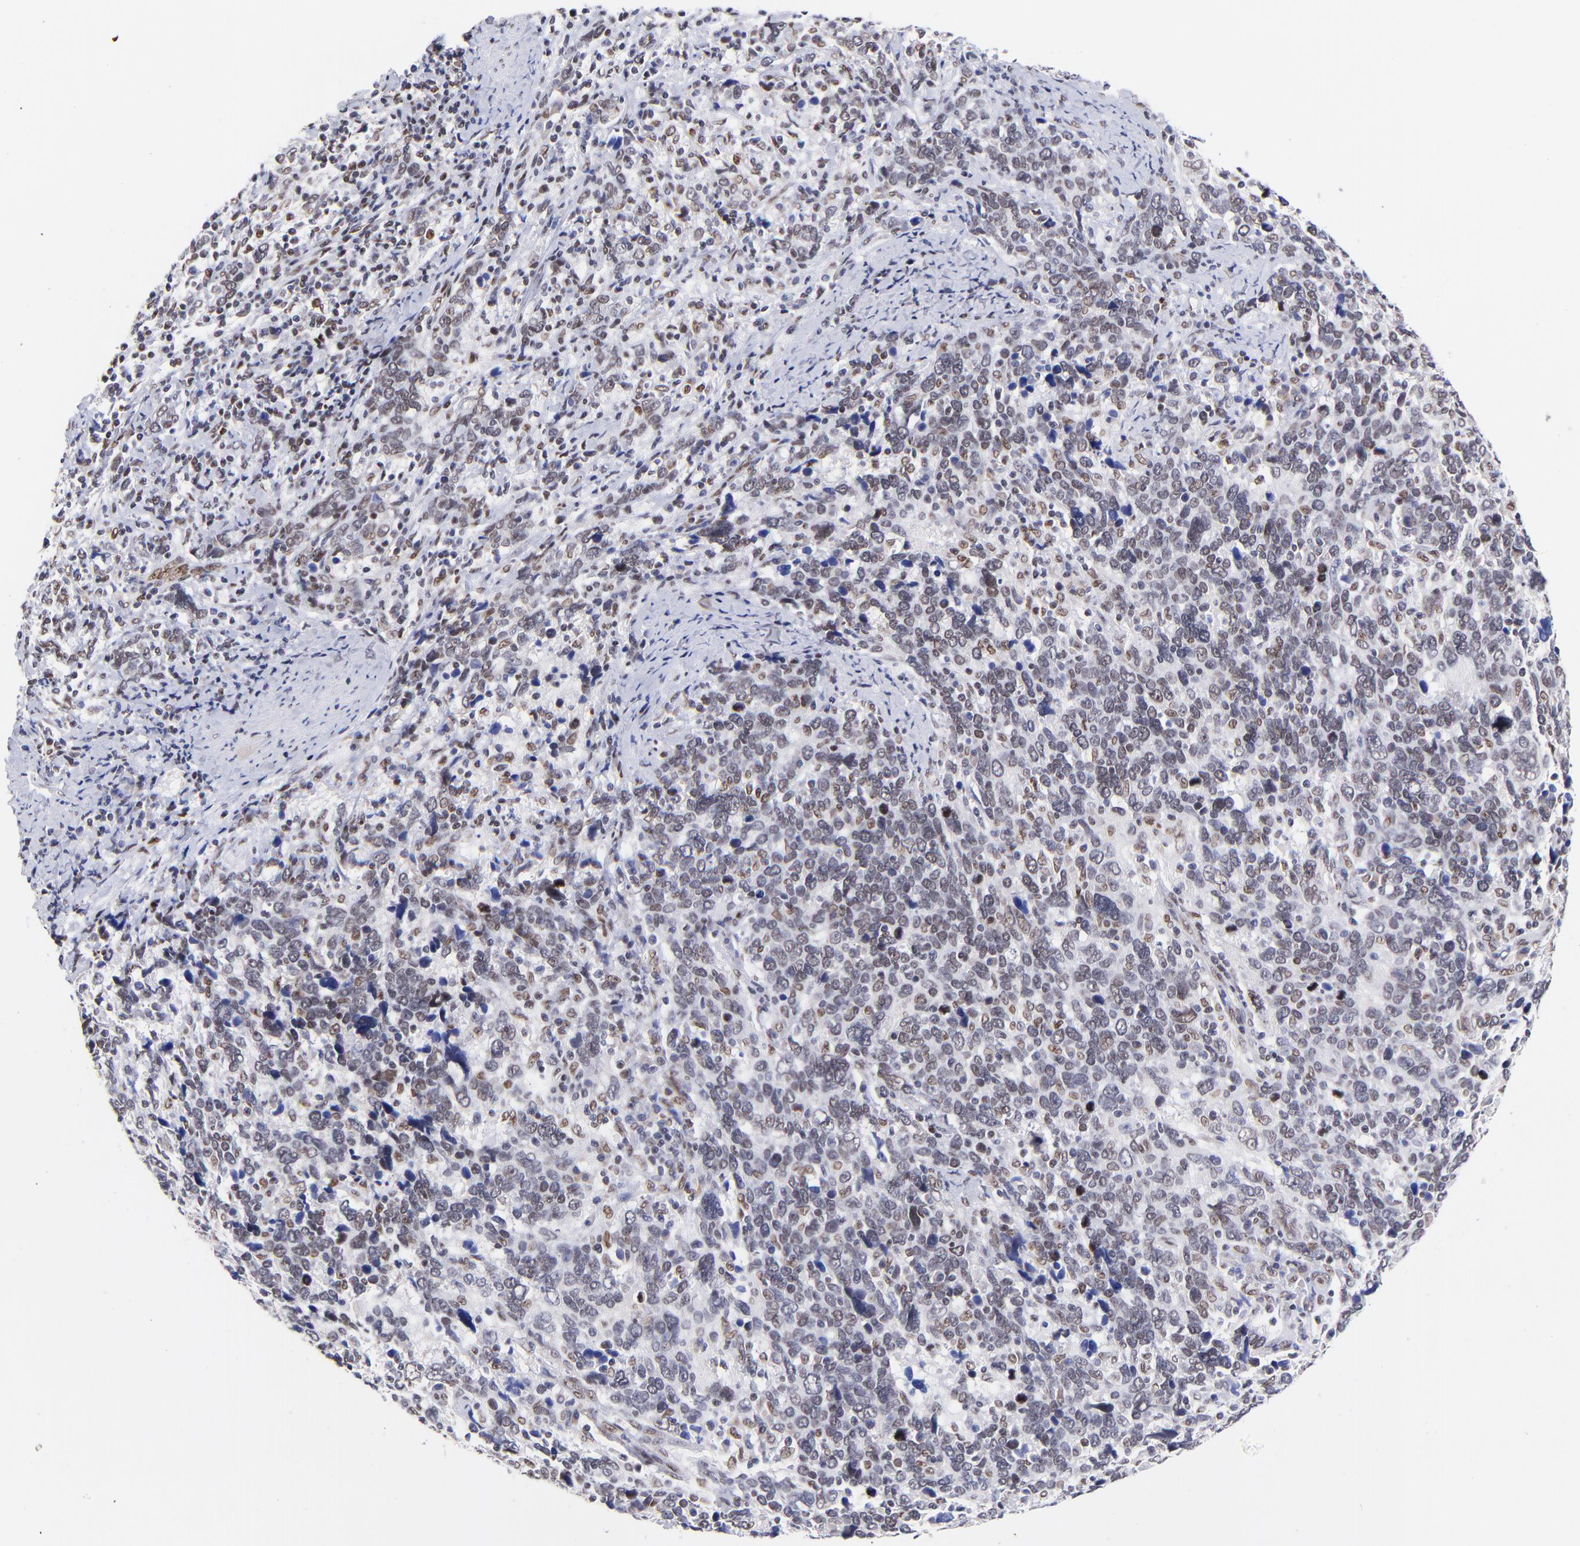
{"staining": {"intensity": "weak", "quantity": ">75%", "location": "nuclear"}, "tissue": "cervical cancer", "cell_type": "Tumor cells", "image_type": "cancer", "snomed": [{"axis": "morphology", "description": "Squamous cell carcinoma, NOS"}, {"axis": "topography", "description": "Cervix"}], "caption": "There is low levels of weak nuclear expression in tumor cells of cervical cancer (squamous cell carcinoma), as demonstrated by immunohistochemical staining (brown color).", "gene": "MIDEAS", "patient": {"sex": "female", "age": 41}}